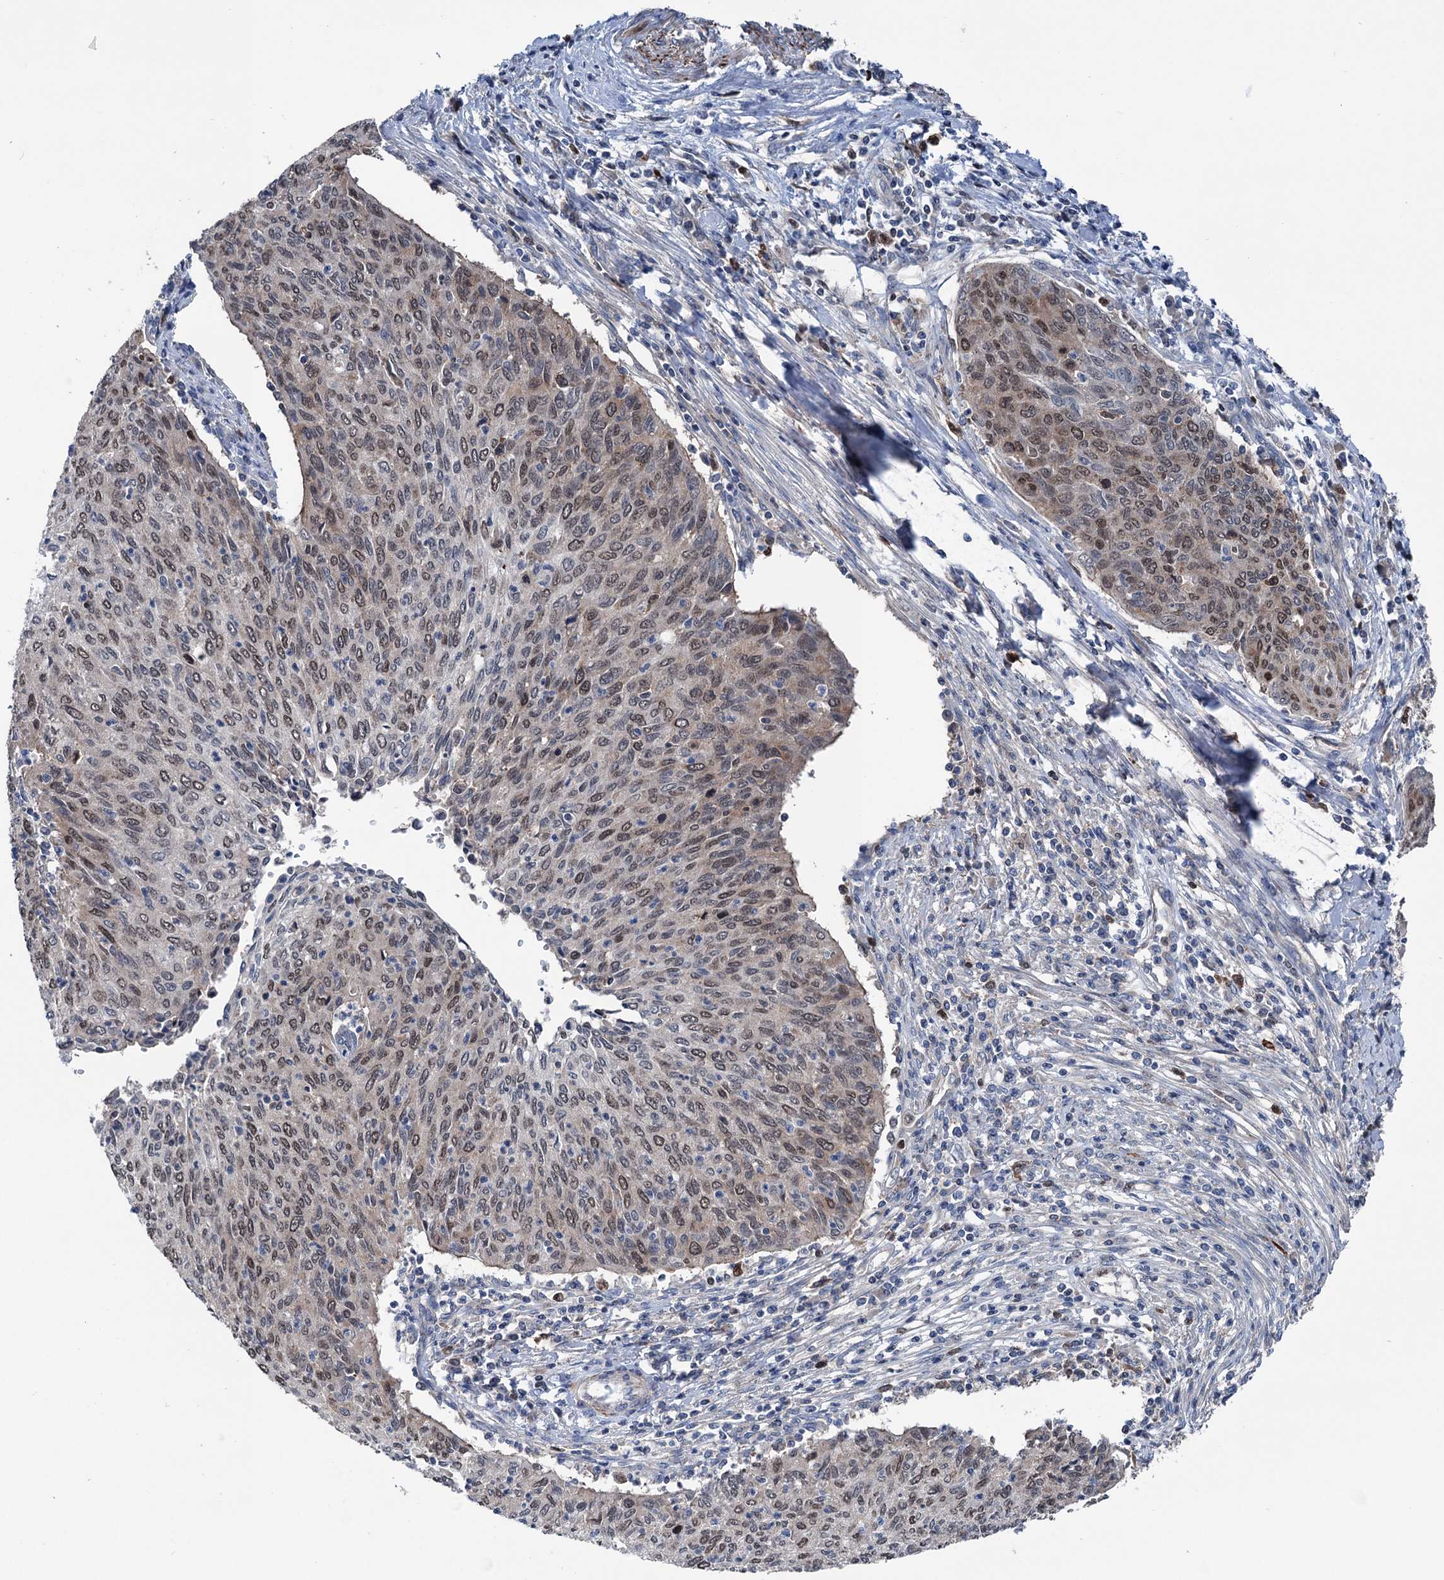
{"staining": {"intensity": "weak", "quantity": ">75%", "location": "cytoplasmic/membranous,nuclear"}, "tissue": "cervical cancer", "cell_type": "Tumor cells", "image_type": "cancer", "snomed": [{"axis": "morphology", "description": "Squamous cell carcinoma, NOS"}, {"axis": "topography", "description": "Cervix"}], "caption": "DAB (3,3'-diaminobenzidine) immunohistochemical staining of human cervical squamous cell carcinoma displays weak cytoplasmic/membranous and nuclear protein expression in about >75% of tumor cells. The staining was performed using DAB, with brown indicating positive protein expression. Nuclei are stained blue with hematoxylin.", "gene": "NCAPD2", "patient": {"sex": "female", "age": 38}}